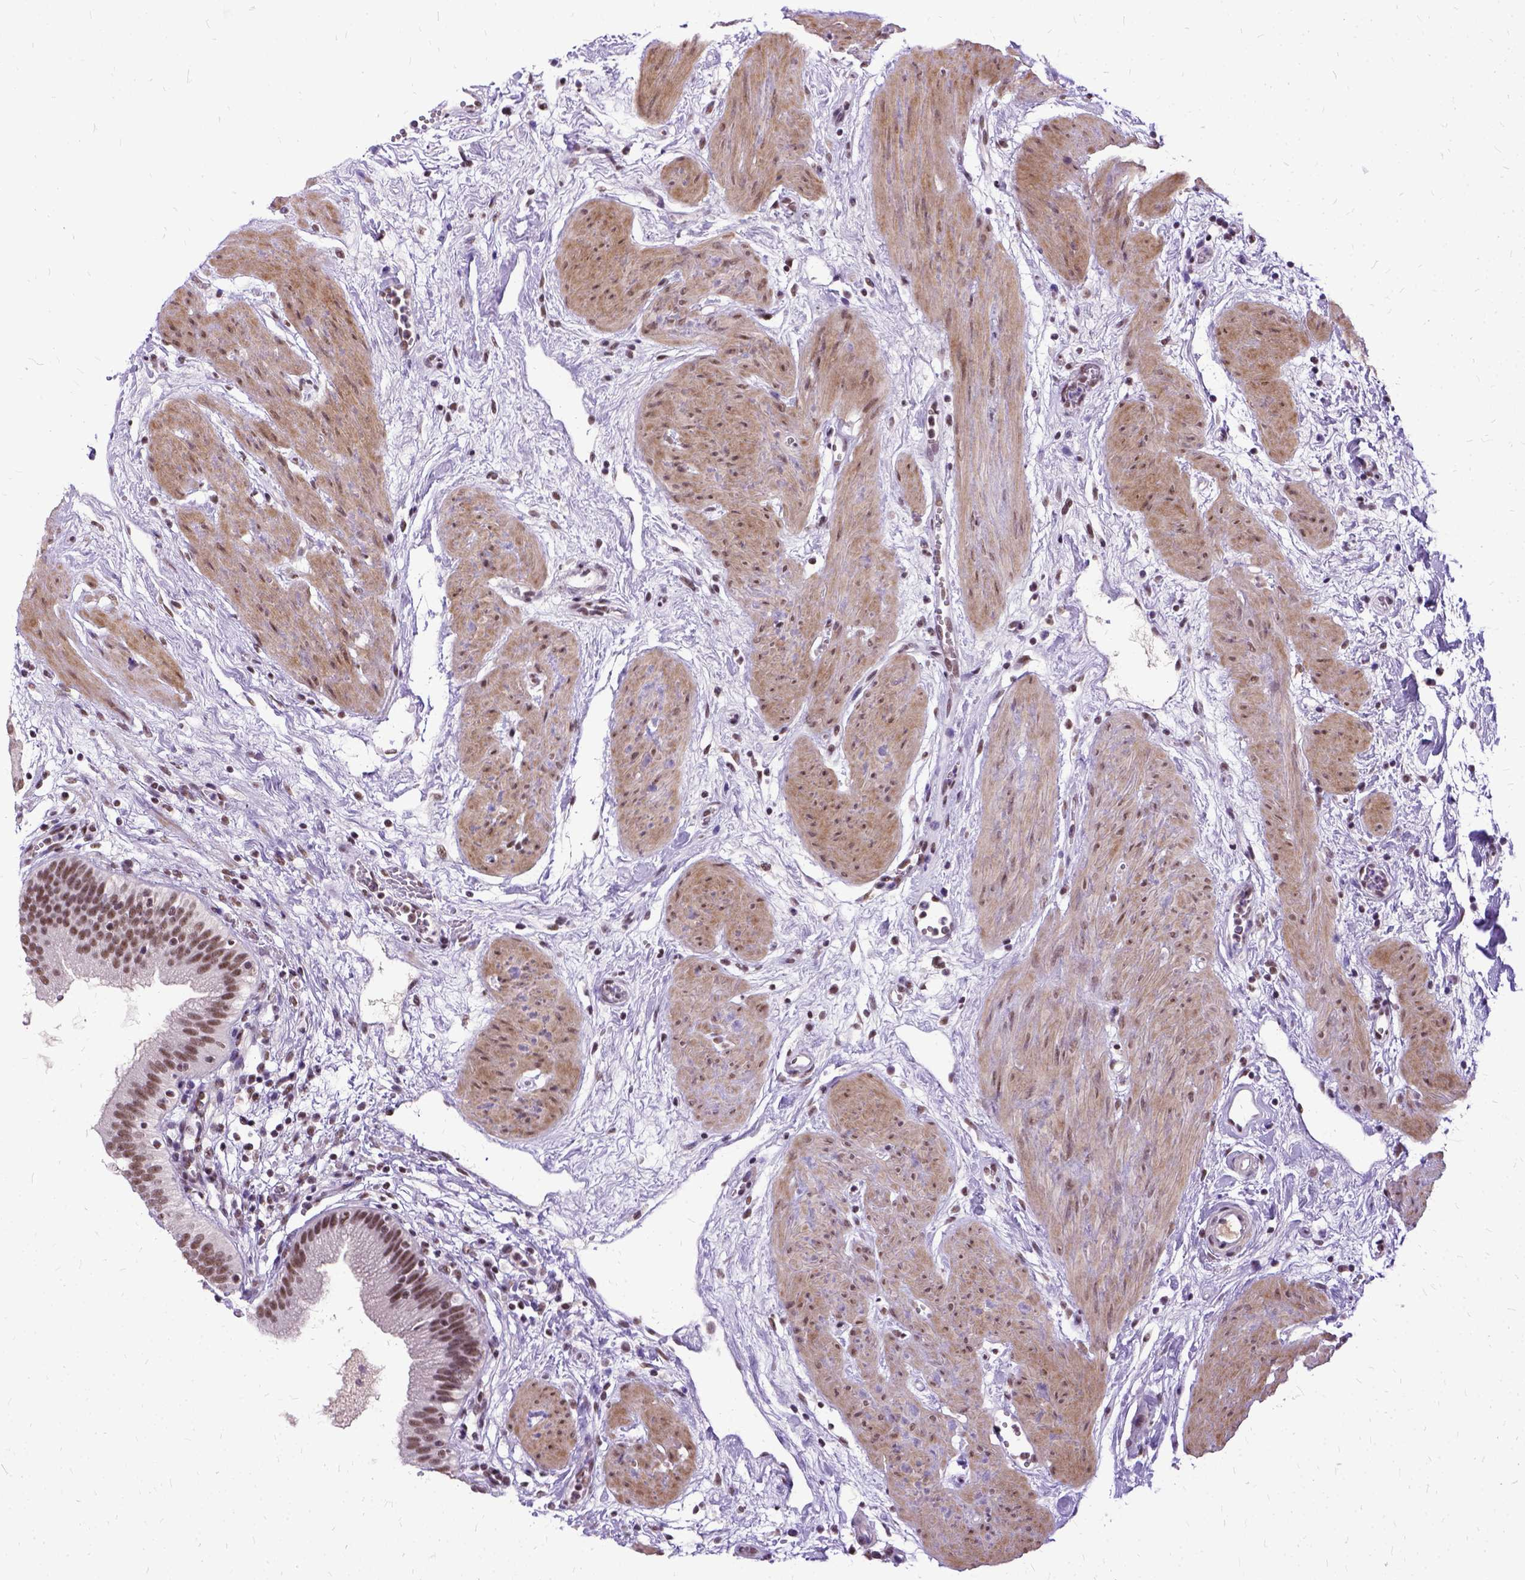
{"staining": {"intensity": "moderate", "quantity": ">75%", "location": "nuclear"}, "tissue": "gallbladder", "cell_type": "Glandular cells", "image_type": "normal", "snomed": [{"axis": "morphology", "description": "Normal tissue, NOS"}, {"axis": "topography", "description": "Gallbladder"}], "caption": "DAB immunohistochemical staining of normal human gallbladder shows moderate nuclear protein positivity in about >75% of glandular cells.", "gene": "SETD1A", "patient": {"sex": "female", "age": 65}}